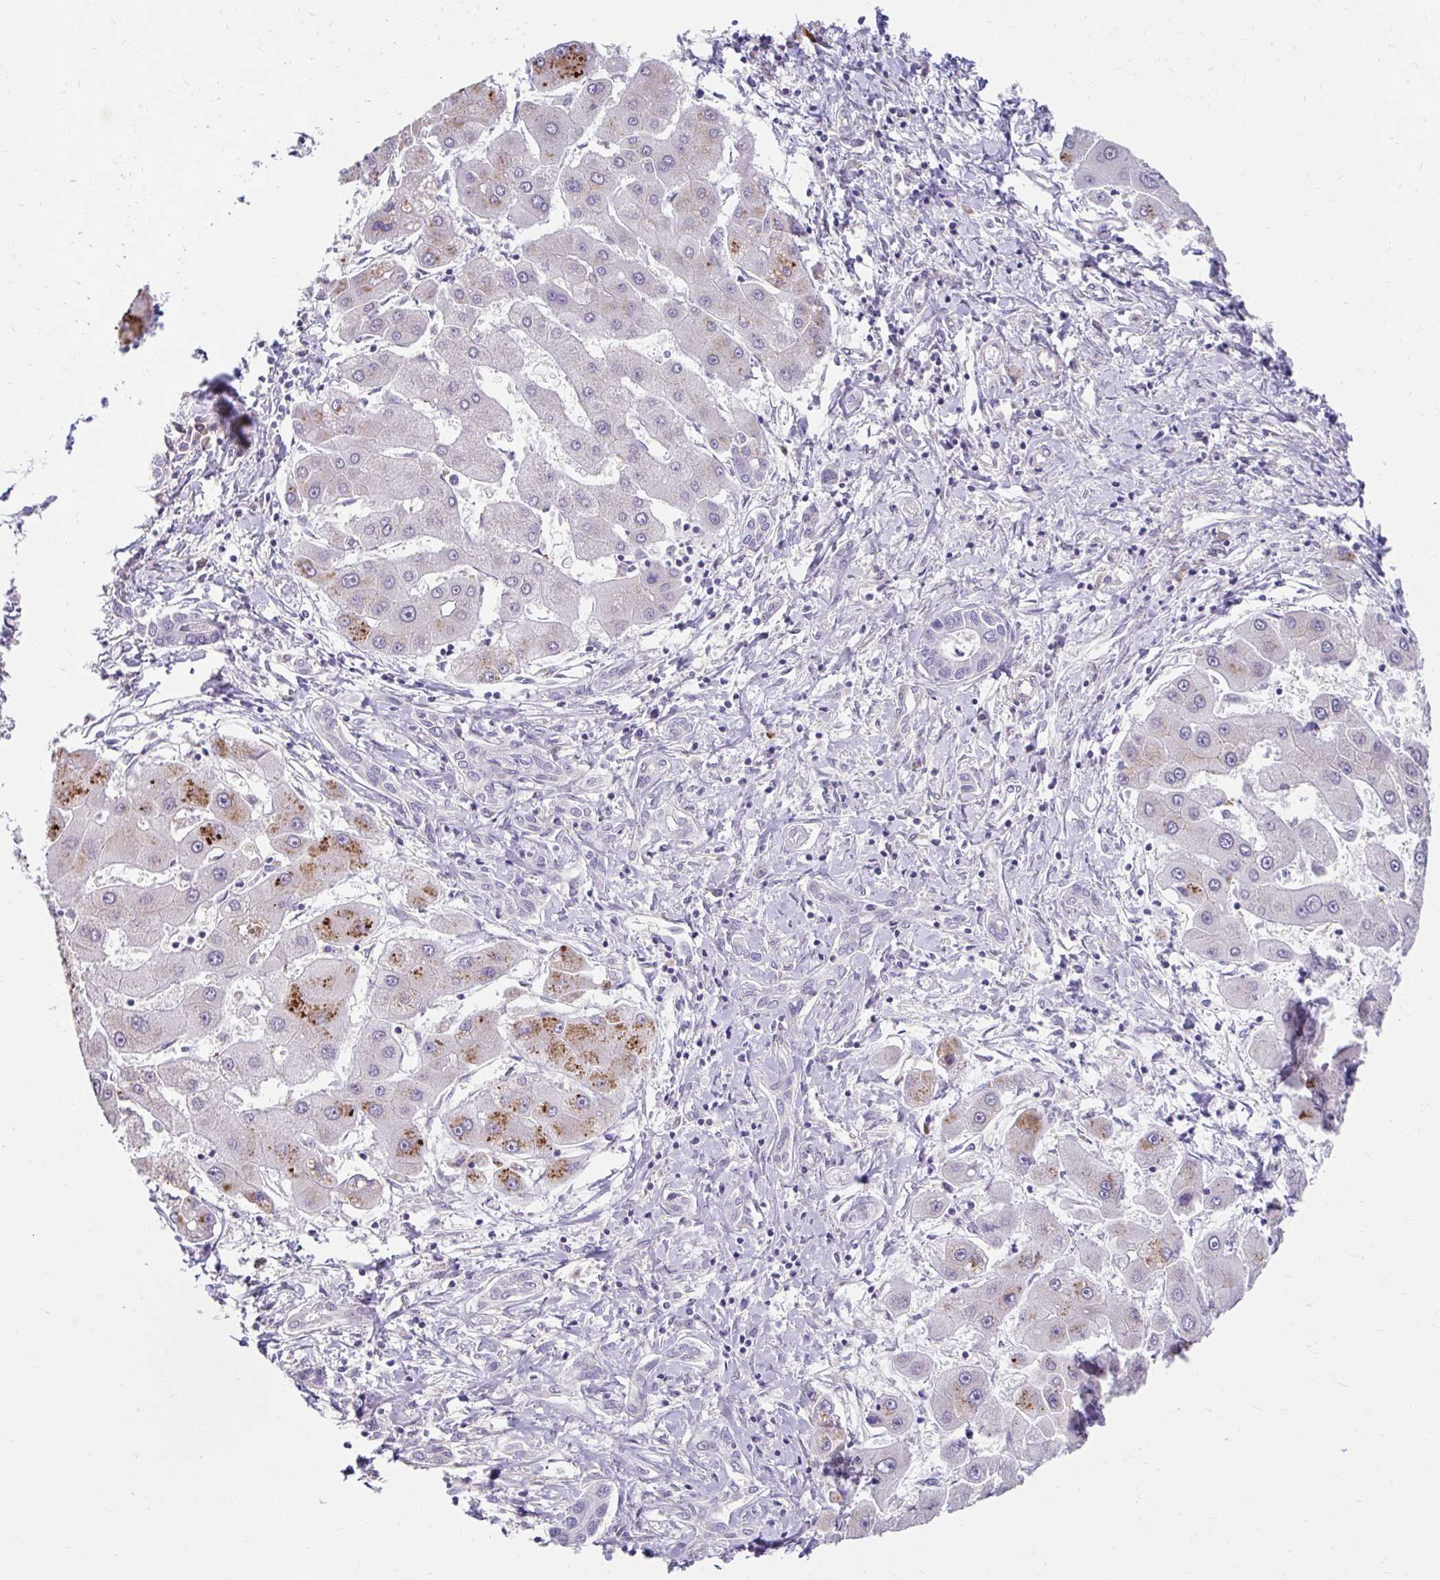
{"staining": {"intensity": "negative", "quantity": "none", "location": "none"}, "tissue": "liver cancer", "cell_type": "Tumor cells", "image_type": "cancer", "snomed": [{"axis": "morphology", "description": "Cholangiocarcinoma"}, {"axis": "topography", "description": "Liver"}], "caption": "Tumor cells are negative for protein expression in human liver cancer.", "gene": "NT5C1B", "patient": {"sex": "male", "age": 66}}